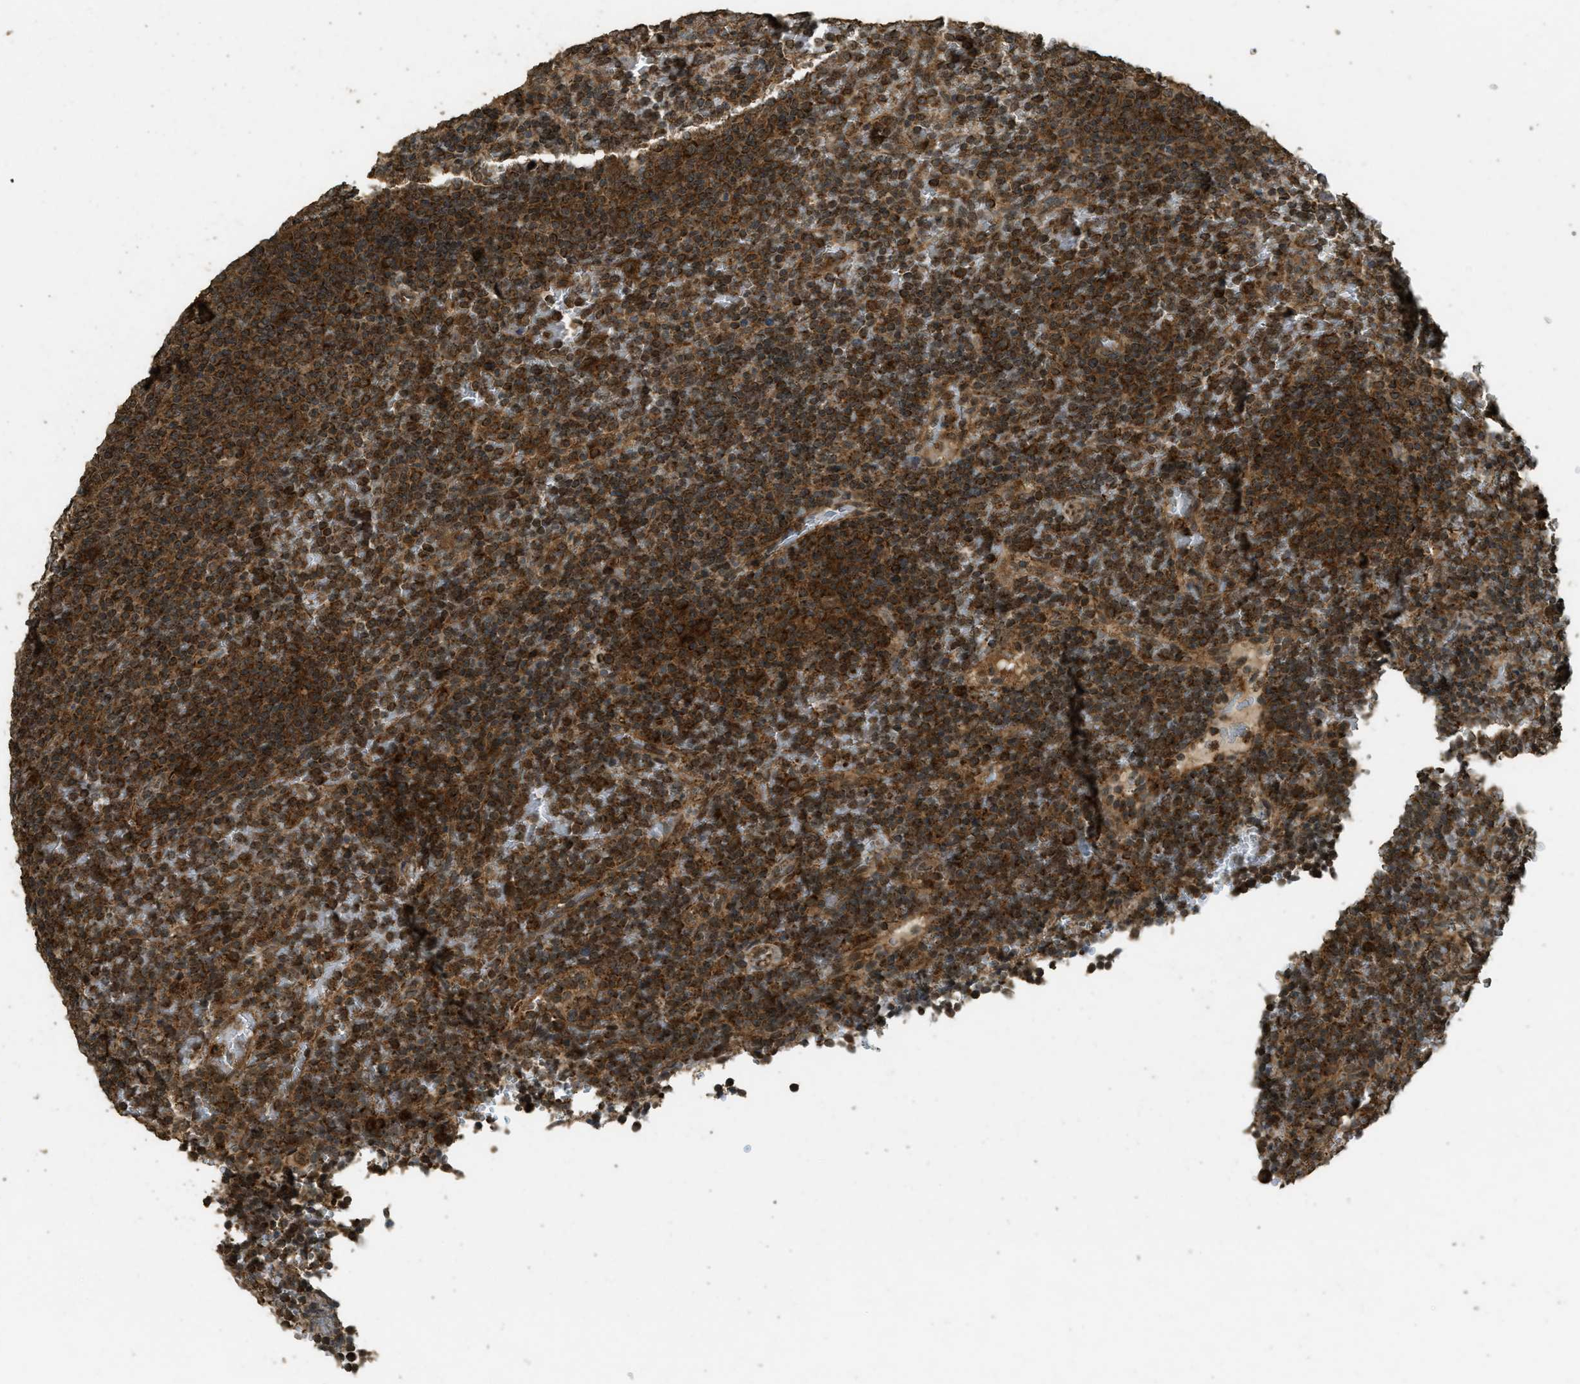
{"staining": {"intensity": "moderate", "quantity": ">75%", "location": "cytoplasmic/membranous,nuclear"}, "tissue": "lymphoma", "cell_type": "Tumor cells", "image_type": "cancer", "snomed": [{"axis": "morphology", "description": "Malignant lymphoma, non-Hodgkin's type, Low grade"}, {"axis": "topography", "description": "Spleen"}], "caption": "The image demonstrates staining of malignant lymphoma, non-Hodgkin's type (low-grade), revealing moderate cytoplasmic/membranous and nuclear protein positivity (brown color) within tumor cells.", "gene": "CTPS1", "patient": {"sex": "female", "age": 77}}